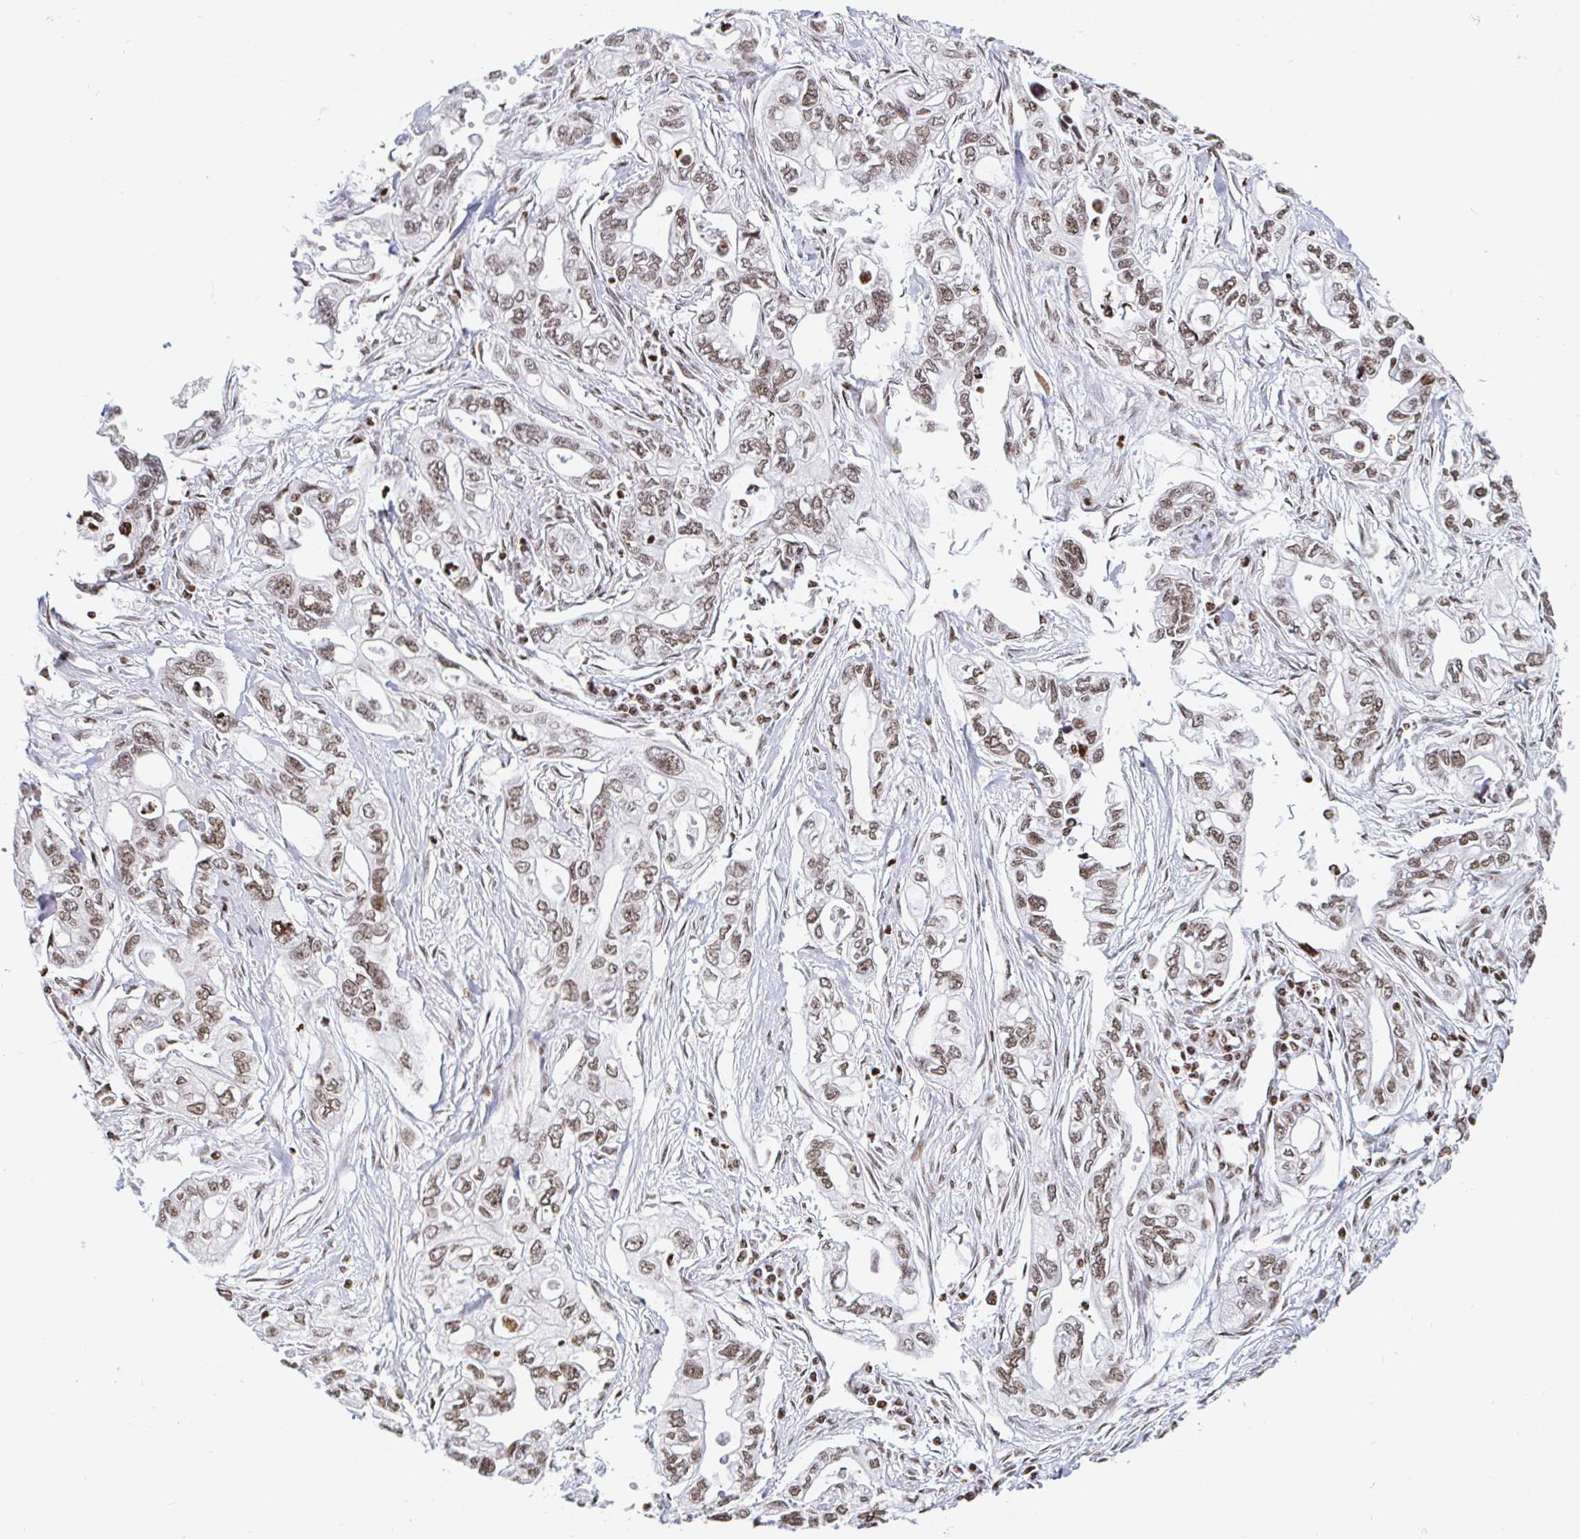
{"staining": {"intensity": "moderate", "quantity": ">75%", "location": "nuclear"}, "tissue": "pancreatic cancer", "cell_type": "Tumor cells", "image_type": "cancer", "snomed": [{"axis": "morphology", "description": "Adenocarcinoma, NOS"}, {"axis": "topography", "description": "Pancreas"}], "caption": "A micrograph of human pancreatic adenocarcinoma stained for a protein displays moderate nuclear brown staining in tumor cells. The protein is stained brown, and the nuclei are stained in blue (DAB IHC with brightfield microscopy, high magnification).", "gene": "HOXC10", "patient": {"sex": "male", "age": 68}}